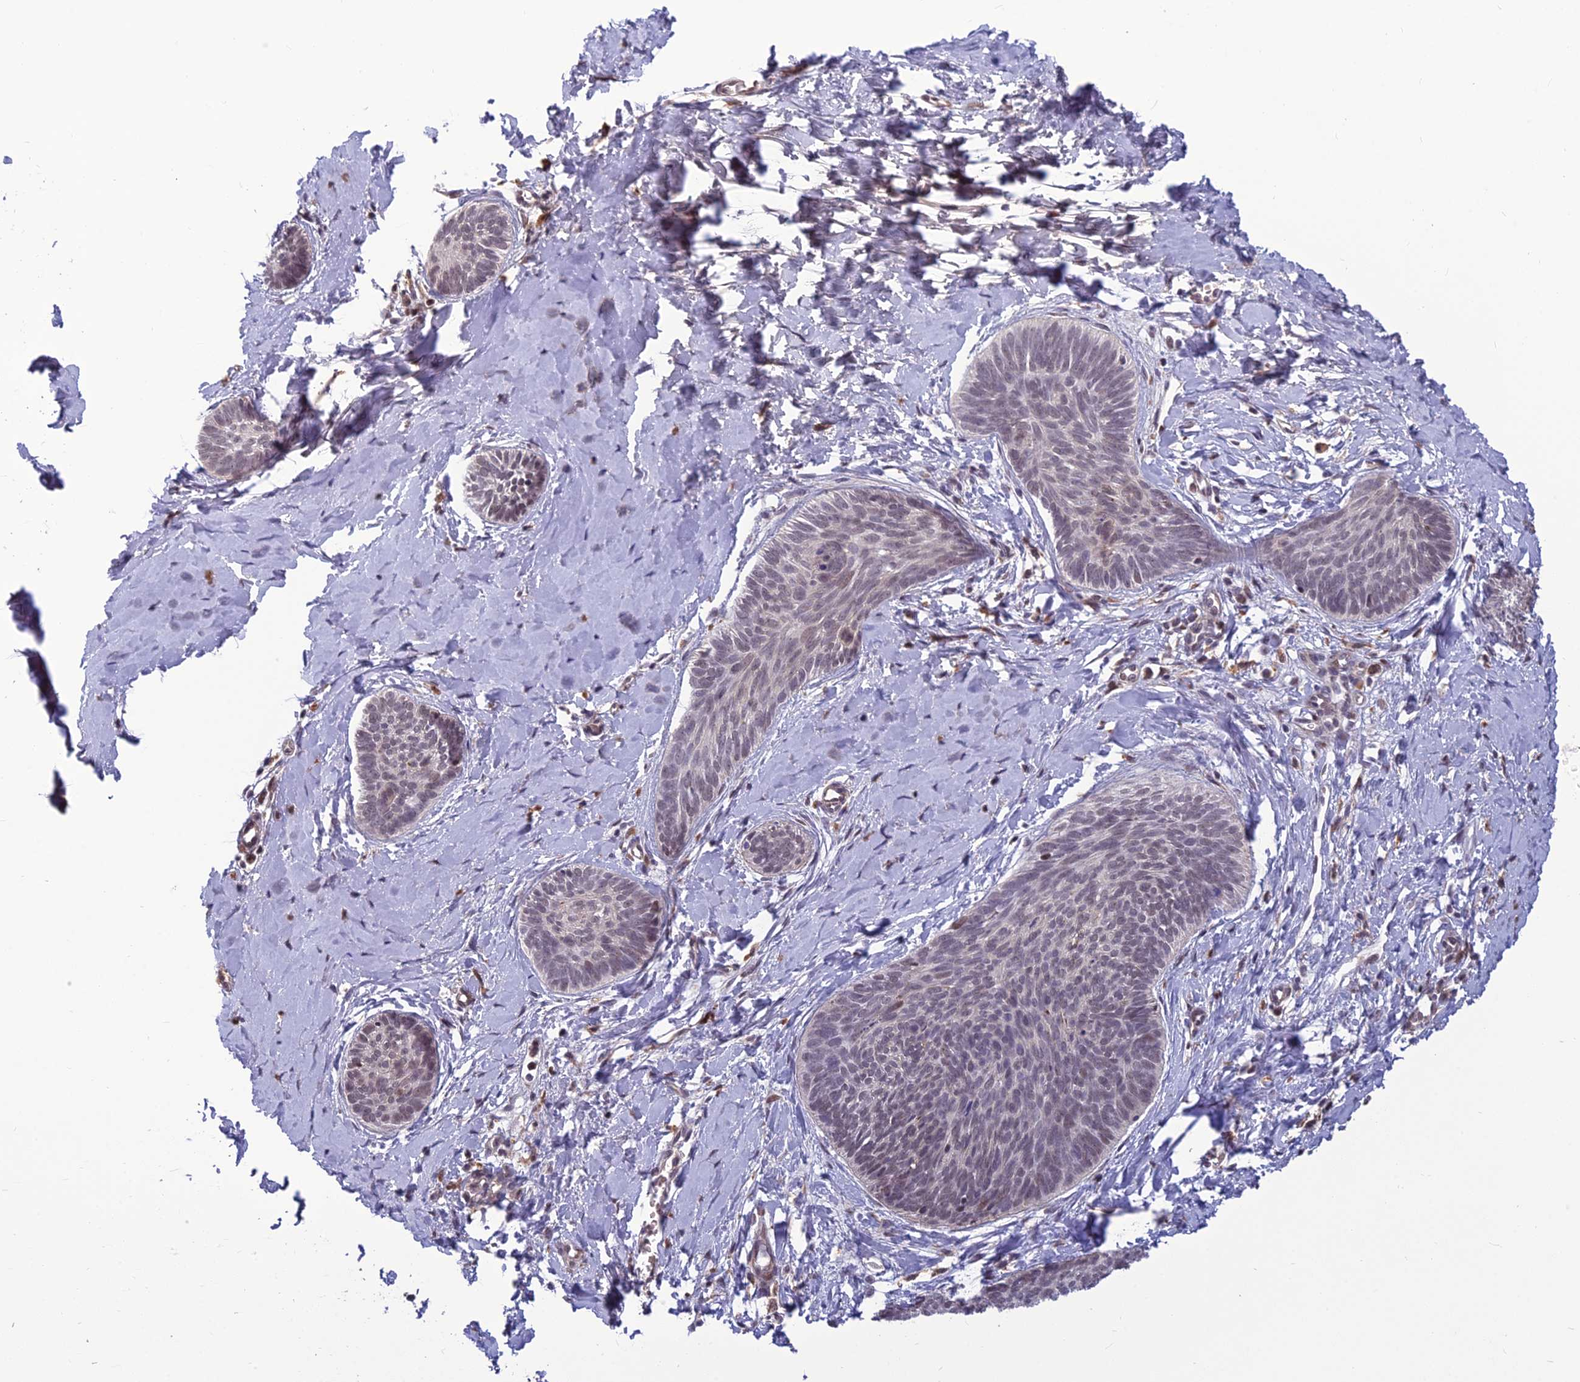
{"staining": {"intensity": "negative", "quantity": "none", "location": "none"}, "tissue": "skin cancer", "cell_type": "Tumor cells", "image_type": "cancer", "snomed": [{"axis": "morphology", "description": "Basal cell carcinoma"}, {"axis": "topography", "description": "Skin"}], "caption": "Protein analysis of skin basal cell carcinoma exhibits no significant expression in tumor cells.", "gene": "FBRS", "patient": {"sex": "female", "age": 81}}